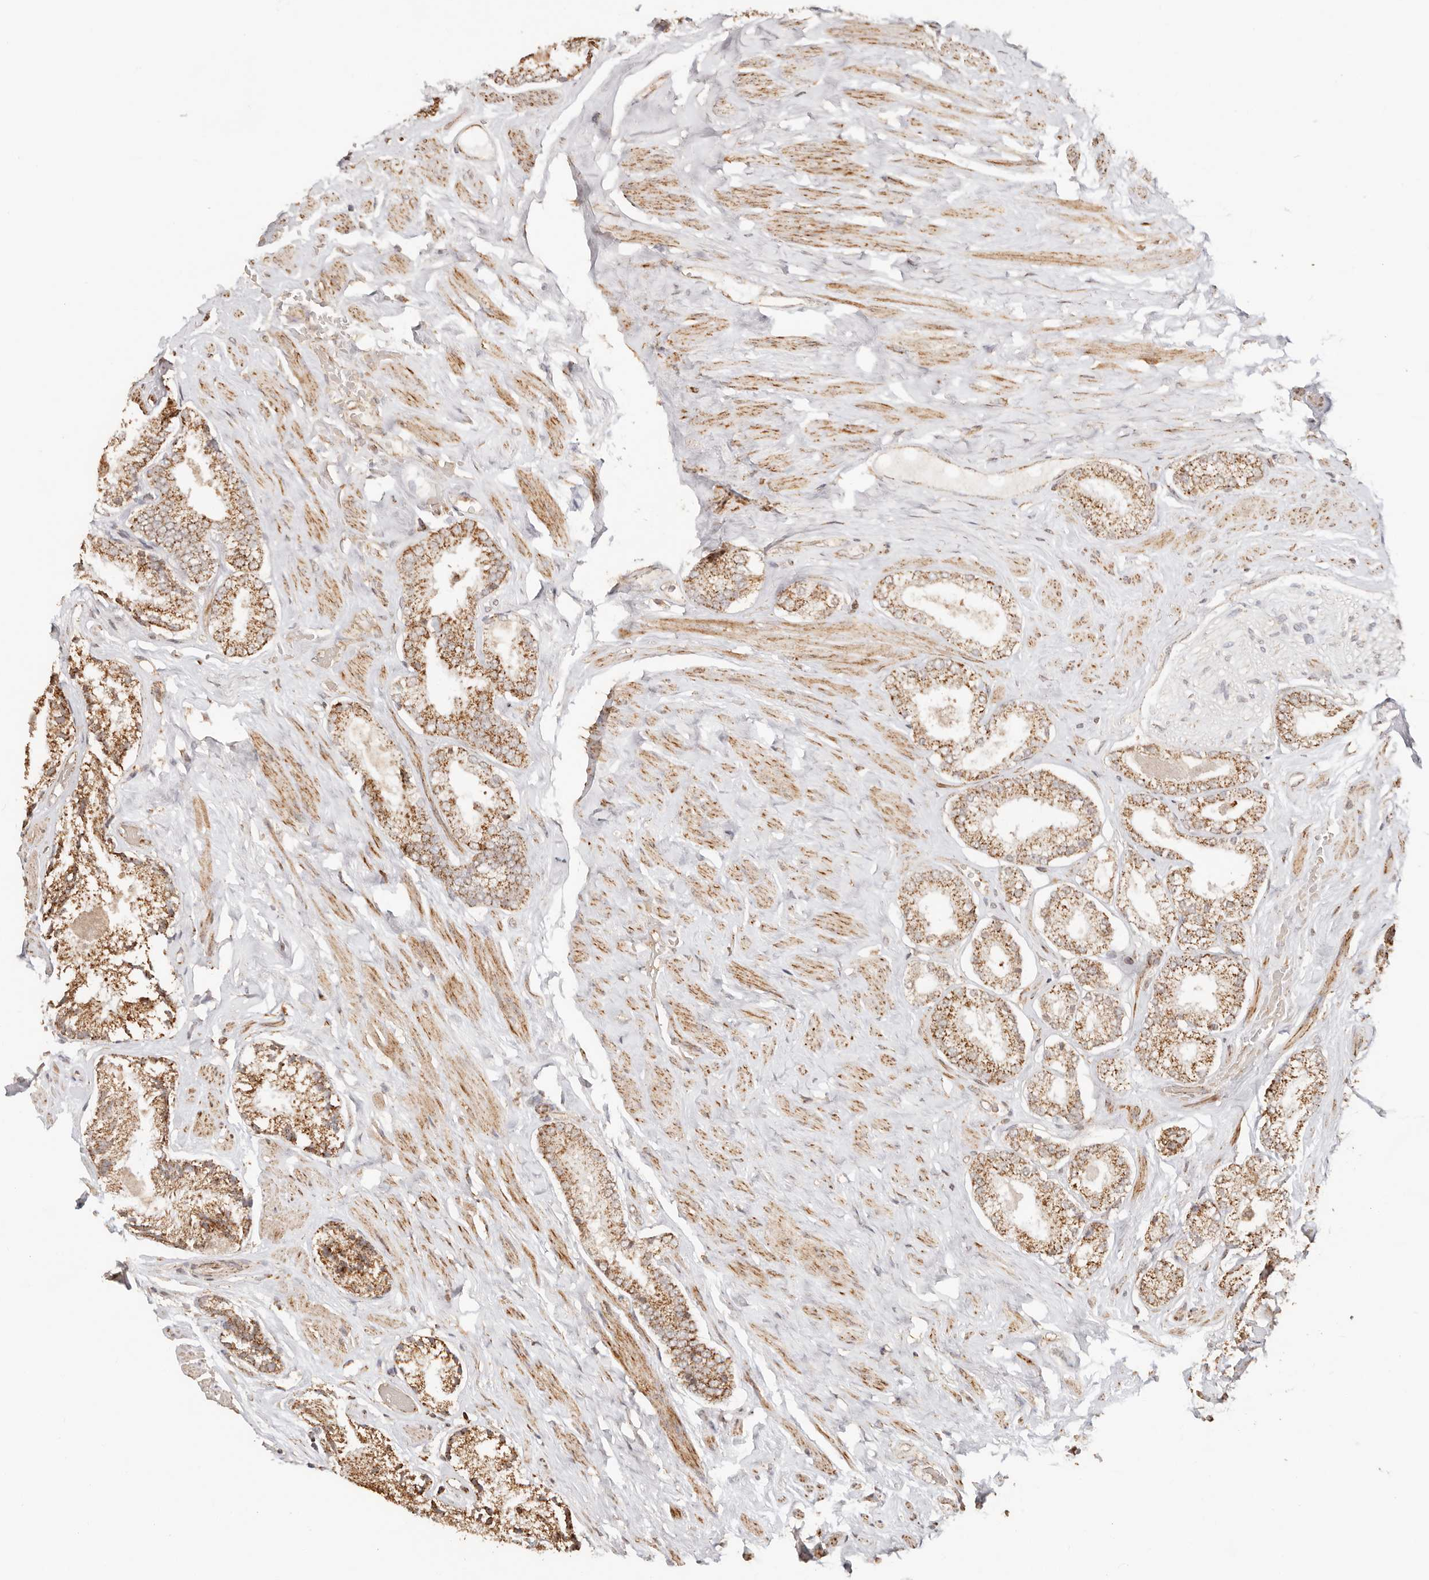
{"staining": {"intensity": "moderate", "quantity": ">75%", "location": "cytoplasmic/membranous"}, "tissue": "prostate cancer", "cell_type": "Tumor cells", "image_type": "cancer", "snomed": [{"axis": "morphology", "description": "Adenocarcinoma, Low grade"}, {"axis": "topography", "description": "Prostate"}], "caption": "Human adenocarcinoma (low-grade) (prostate) stained for a protein (brown) exhibits moderate cytoplasmic/membranous positive expression in about >75% of tumor cells.", "gene": "NDUFB11", "patient": {"sex": "male", "age": 71}}